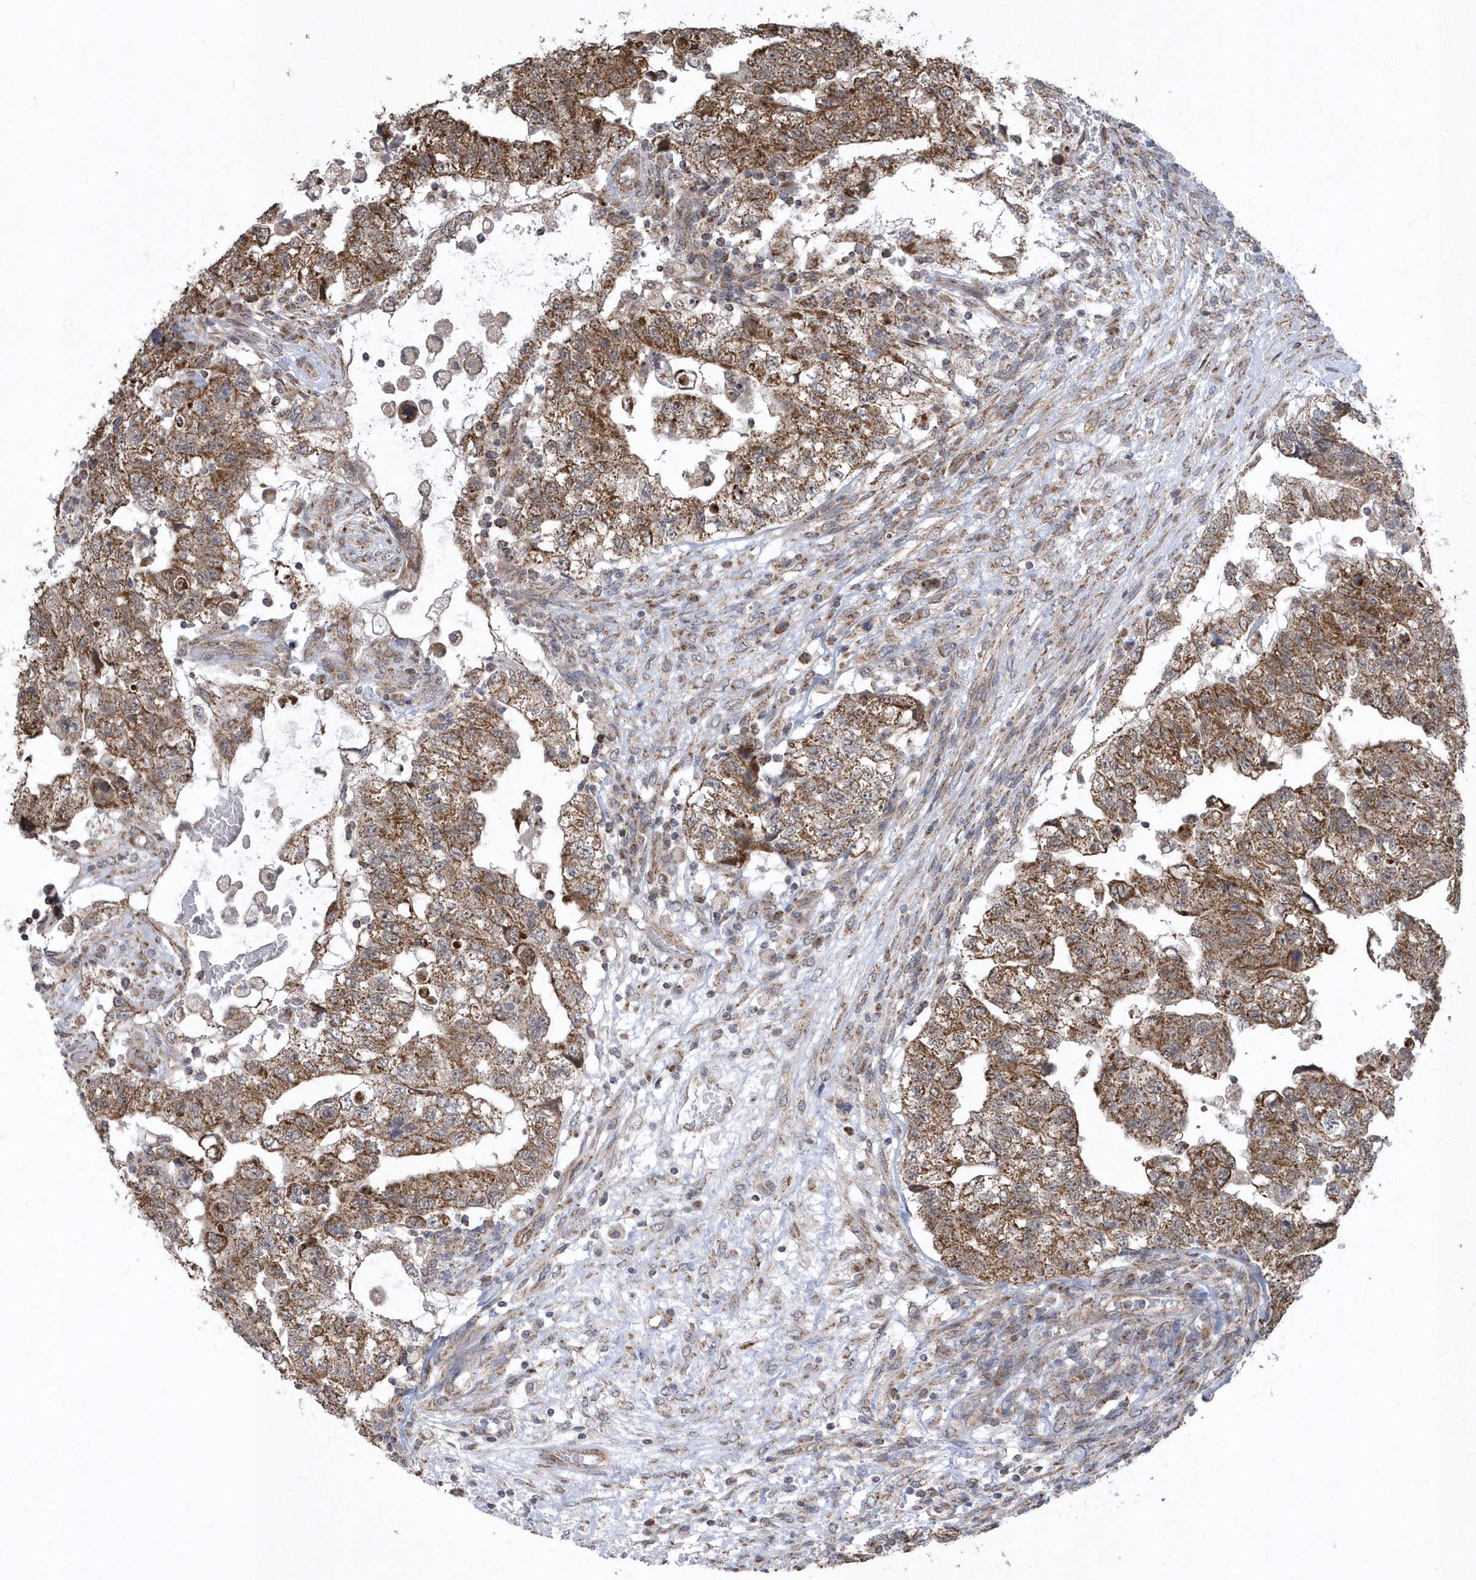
{"staining": {"intensity": "moderate", "quantity": ">75%", "location": "cytoplasmic/membranous"}, "tissue": "testis cancer", "cell_type": "Tumor cells", "image_type": "cancer", "snomed": [{"axis": "morphology", "description": "Carcinoma, Embryonal, NOS"}, {"axis": "topography", "description": "Testis"}], "caption": "Protein staining demonstrates moderate cytoplasmic/membranous positivity in approximately >75% of tumor cells in embryonal carcinoma (testis). (DAB (3,3'-diaminobenzidine) = brown stain, brightfield microscopy at high magnification).", "gene": "SLX9", "patient": {"sex": "male", "age": 36}}